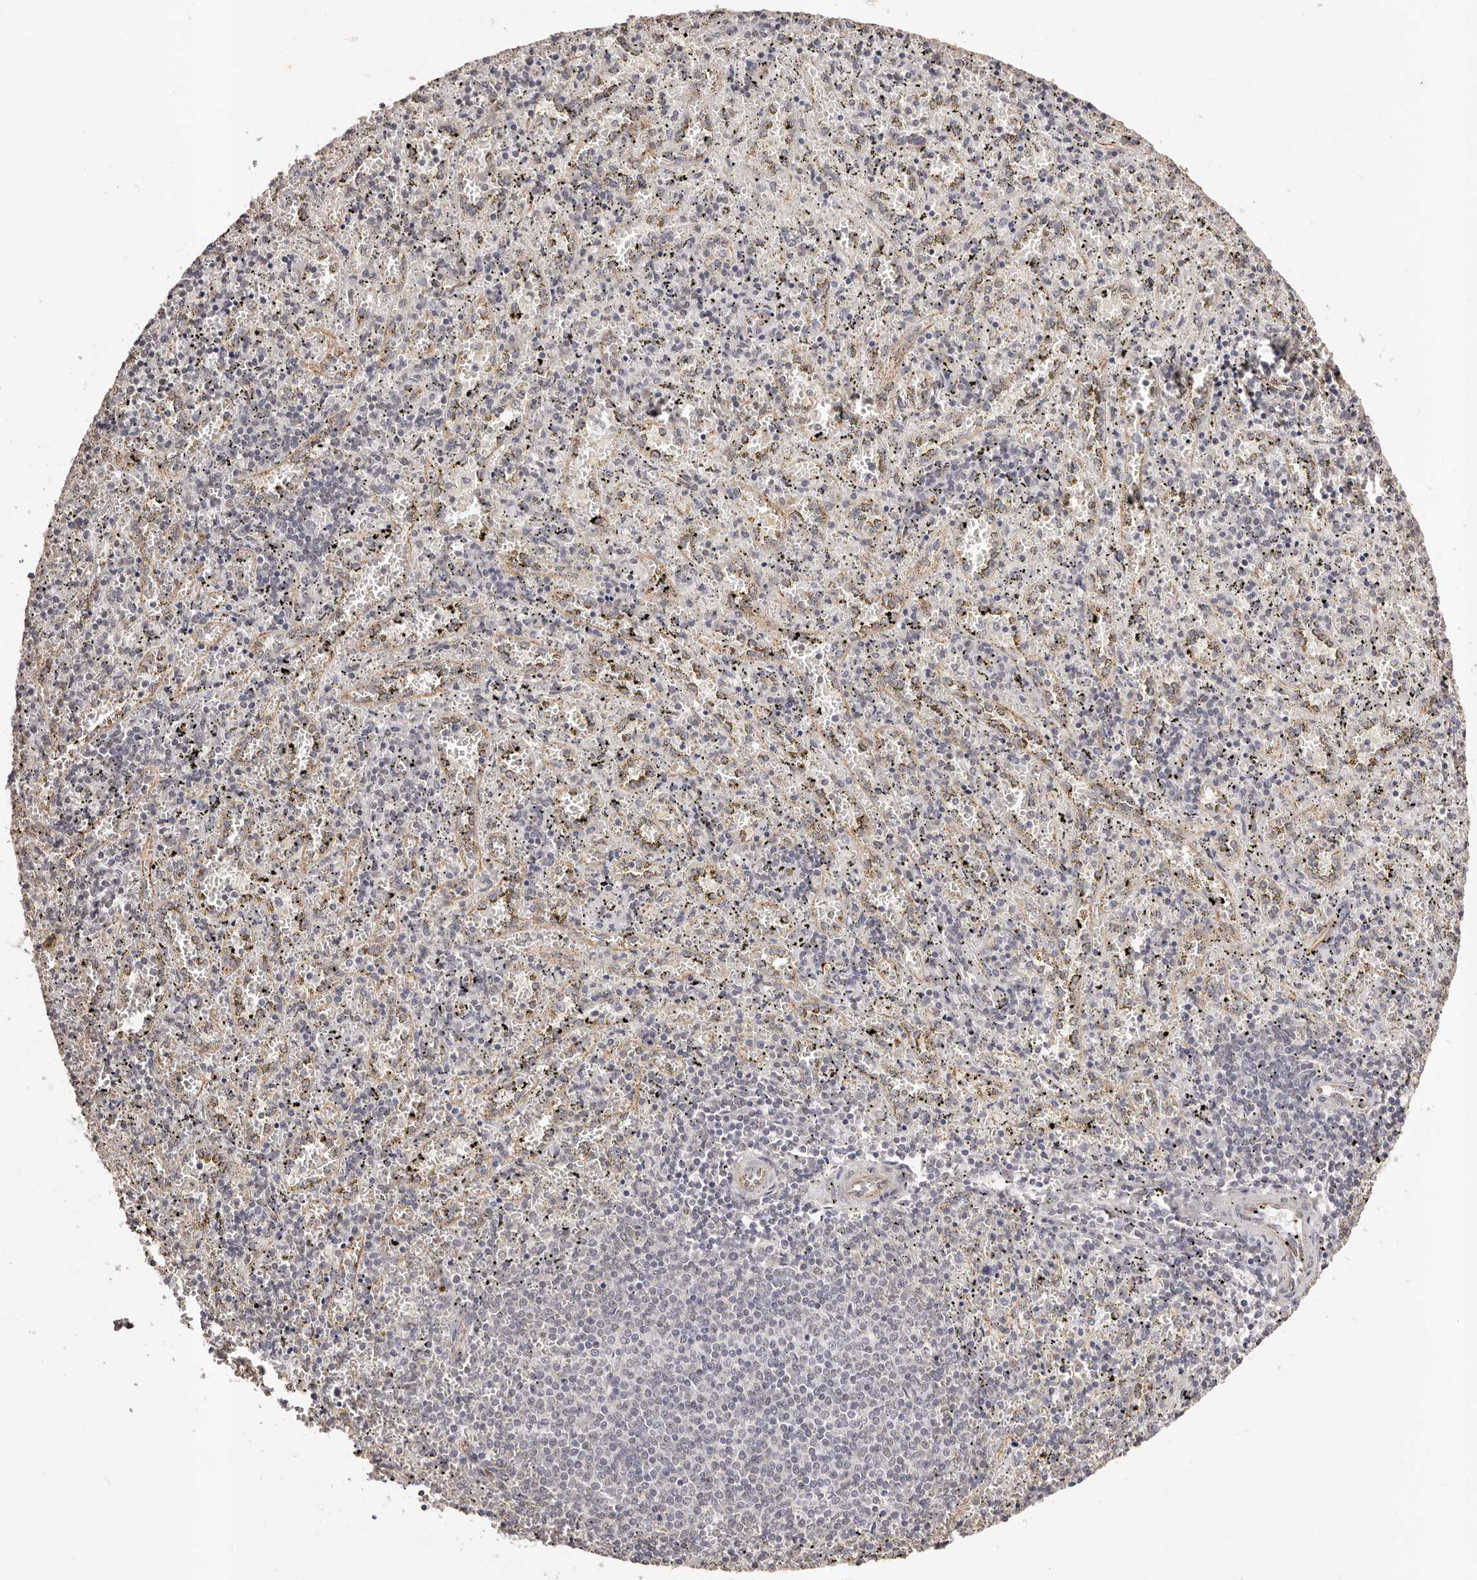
{"staining": {"intensity": "negative", "quantity": "none", "location": "none"}, "tissue": "spleen", "cell_type": "Cells in red pulp", "image_type": "normal", "snomed": [{"axis": "morphology", "description": "Normal tissue, NOS"}, {"axis": "topography", "description": "Spleen"}], "caption": "IHC photomicrograph of unremarkable spleen stained for a protein (brown), which shows no expression in cells in red pulp.", "gene": "RPS6KA5", "patient": {"sex": "male", "age": 11}}